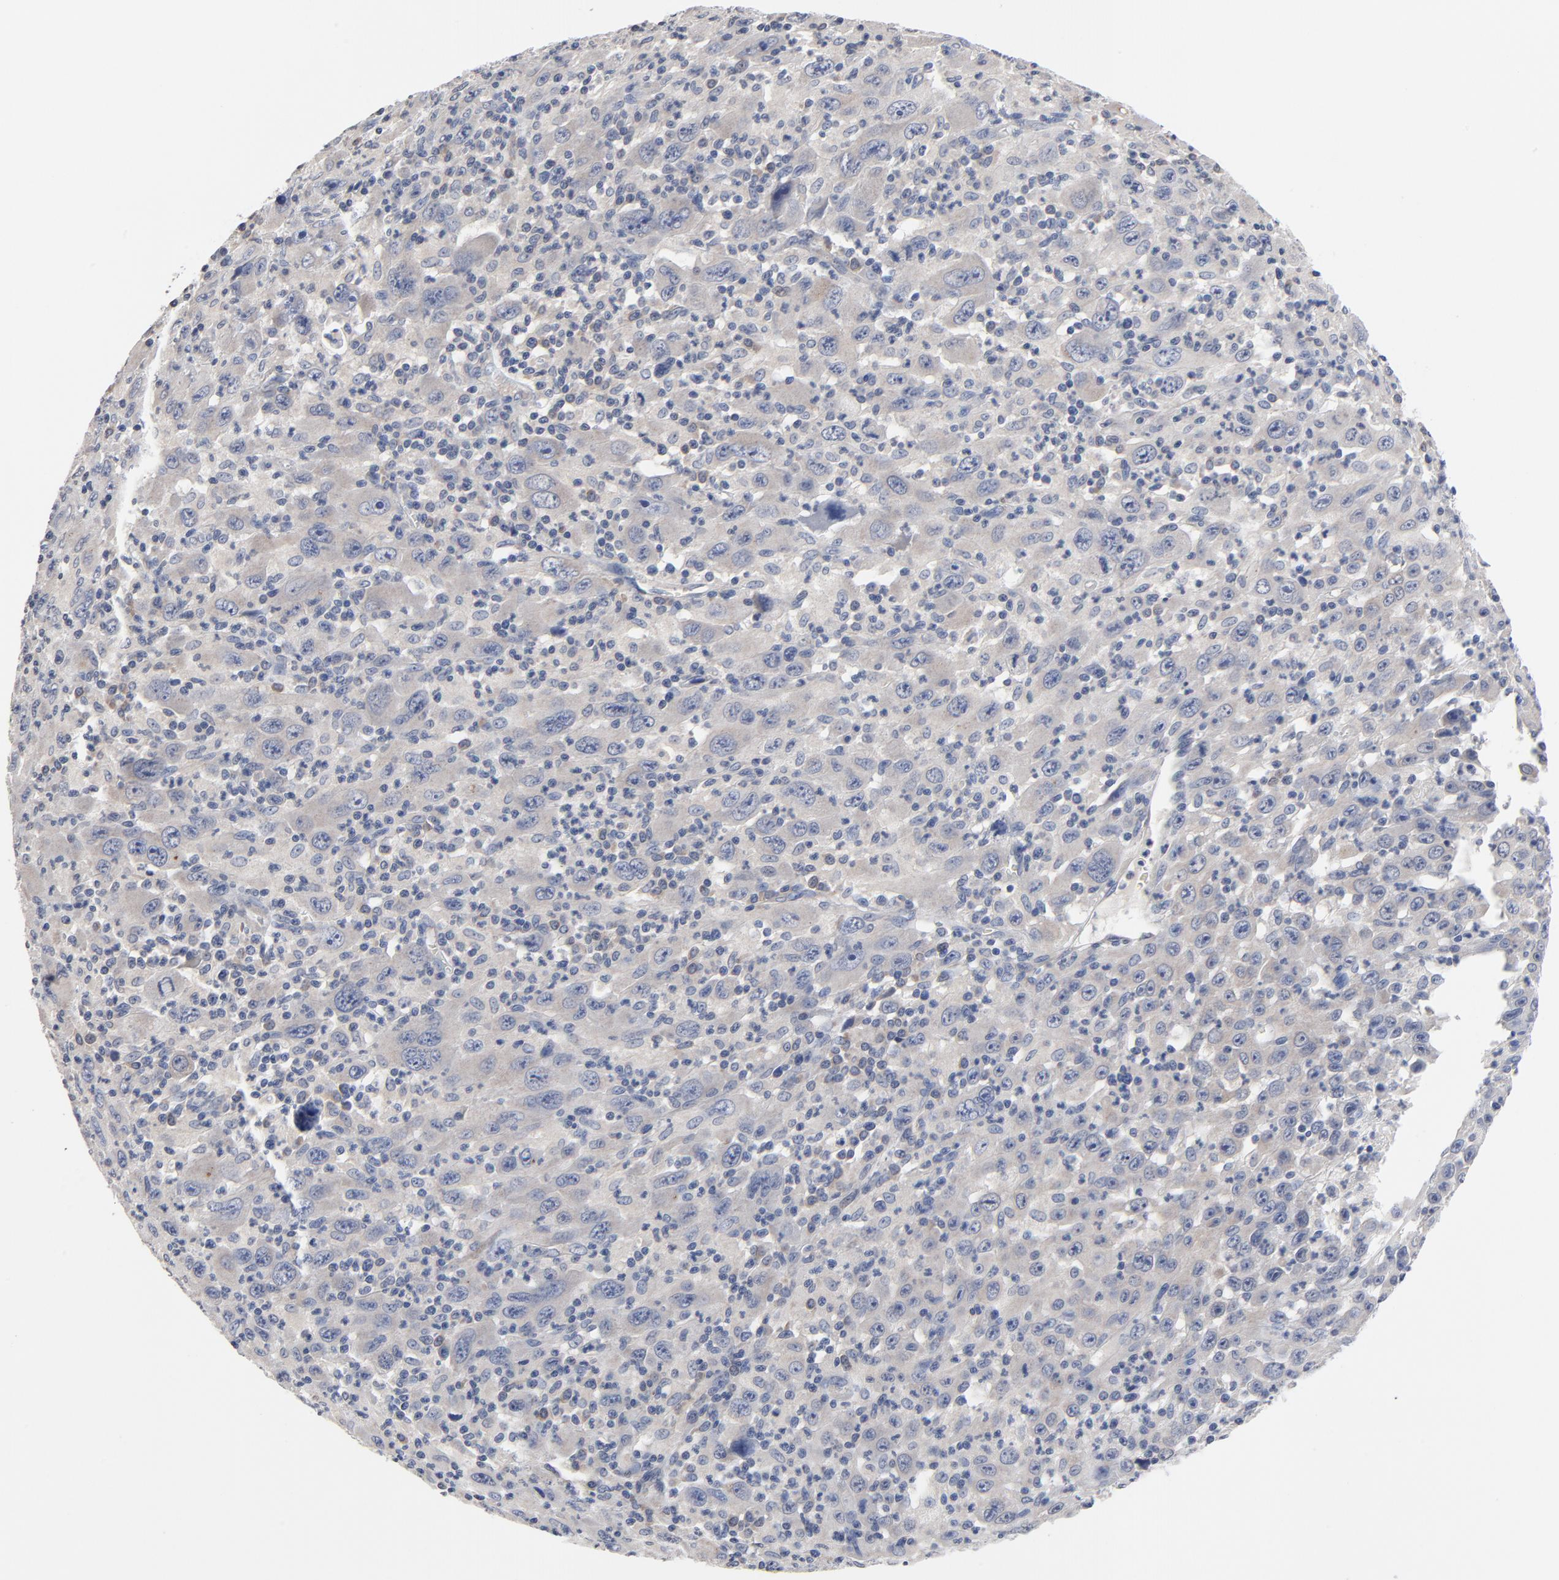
{"staining": {"intensity": "weak", "quantity": ">75%", "location": "cytoplasmic/membranous"}, "tissue": "melanoma", "cell_type": "Tumor cells", "image_type": "cancer", "snomed": [{"axis": "morphology", "description": "Malignant melanoma, Metastatic site"}, {"axis": "topography", "description": "Skin"}], "caption": "This histopathology image shows malignant melanoma (metastatic site) stained with immunohistochemistry to label a protein in brown. The cytoplasmic/membranous of tumor cells show weak positivity for the protein. Nuclei are counter-stained blue.", "gene": "FBXL5", "patient": {"sex": "female", "age": 56}}